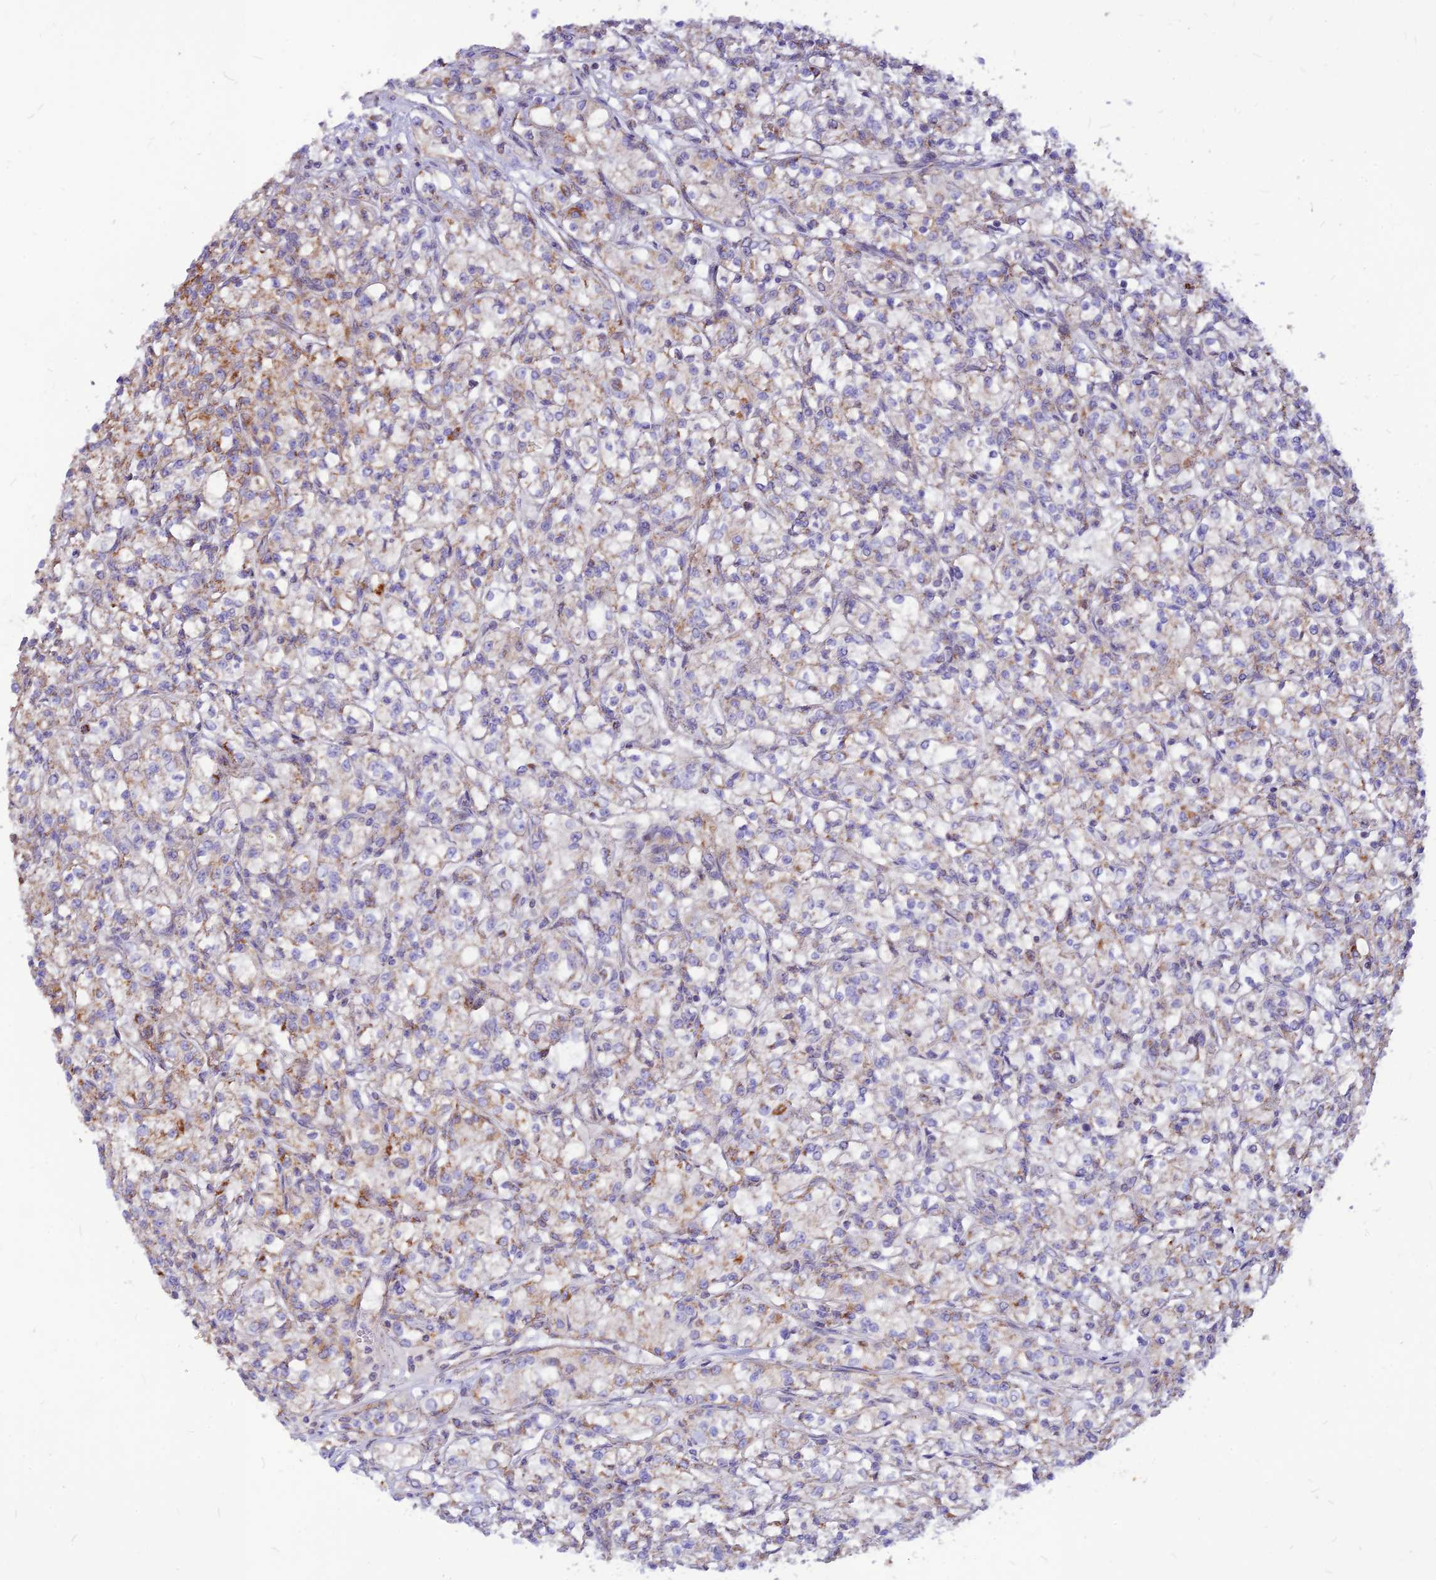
{"staining": {"intensity": "moderate", "quantity": "25%-75%", "location": "cytoplasmic/membranous"}, "tissue": "renal cancer", "cell_type": "Tumor cells", "image_type": "cancer", "snomed": [{"axis": "morphology", "description": "Adenocarcinoma, NOS"}, {"axis": "topography", "description": "Kidney"}], "caption": "Moderate cytoplasmic/membranous protein staining is appreciated in about 25%-75% of tumor cells in renal cancer.", "gene": "ECI1", "patient": {"sex": "female", "age": 59}}